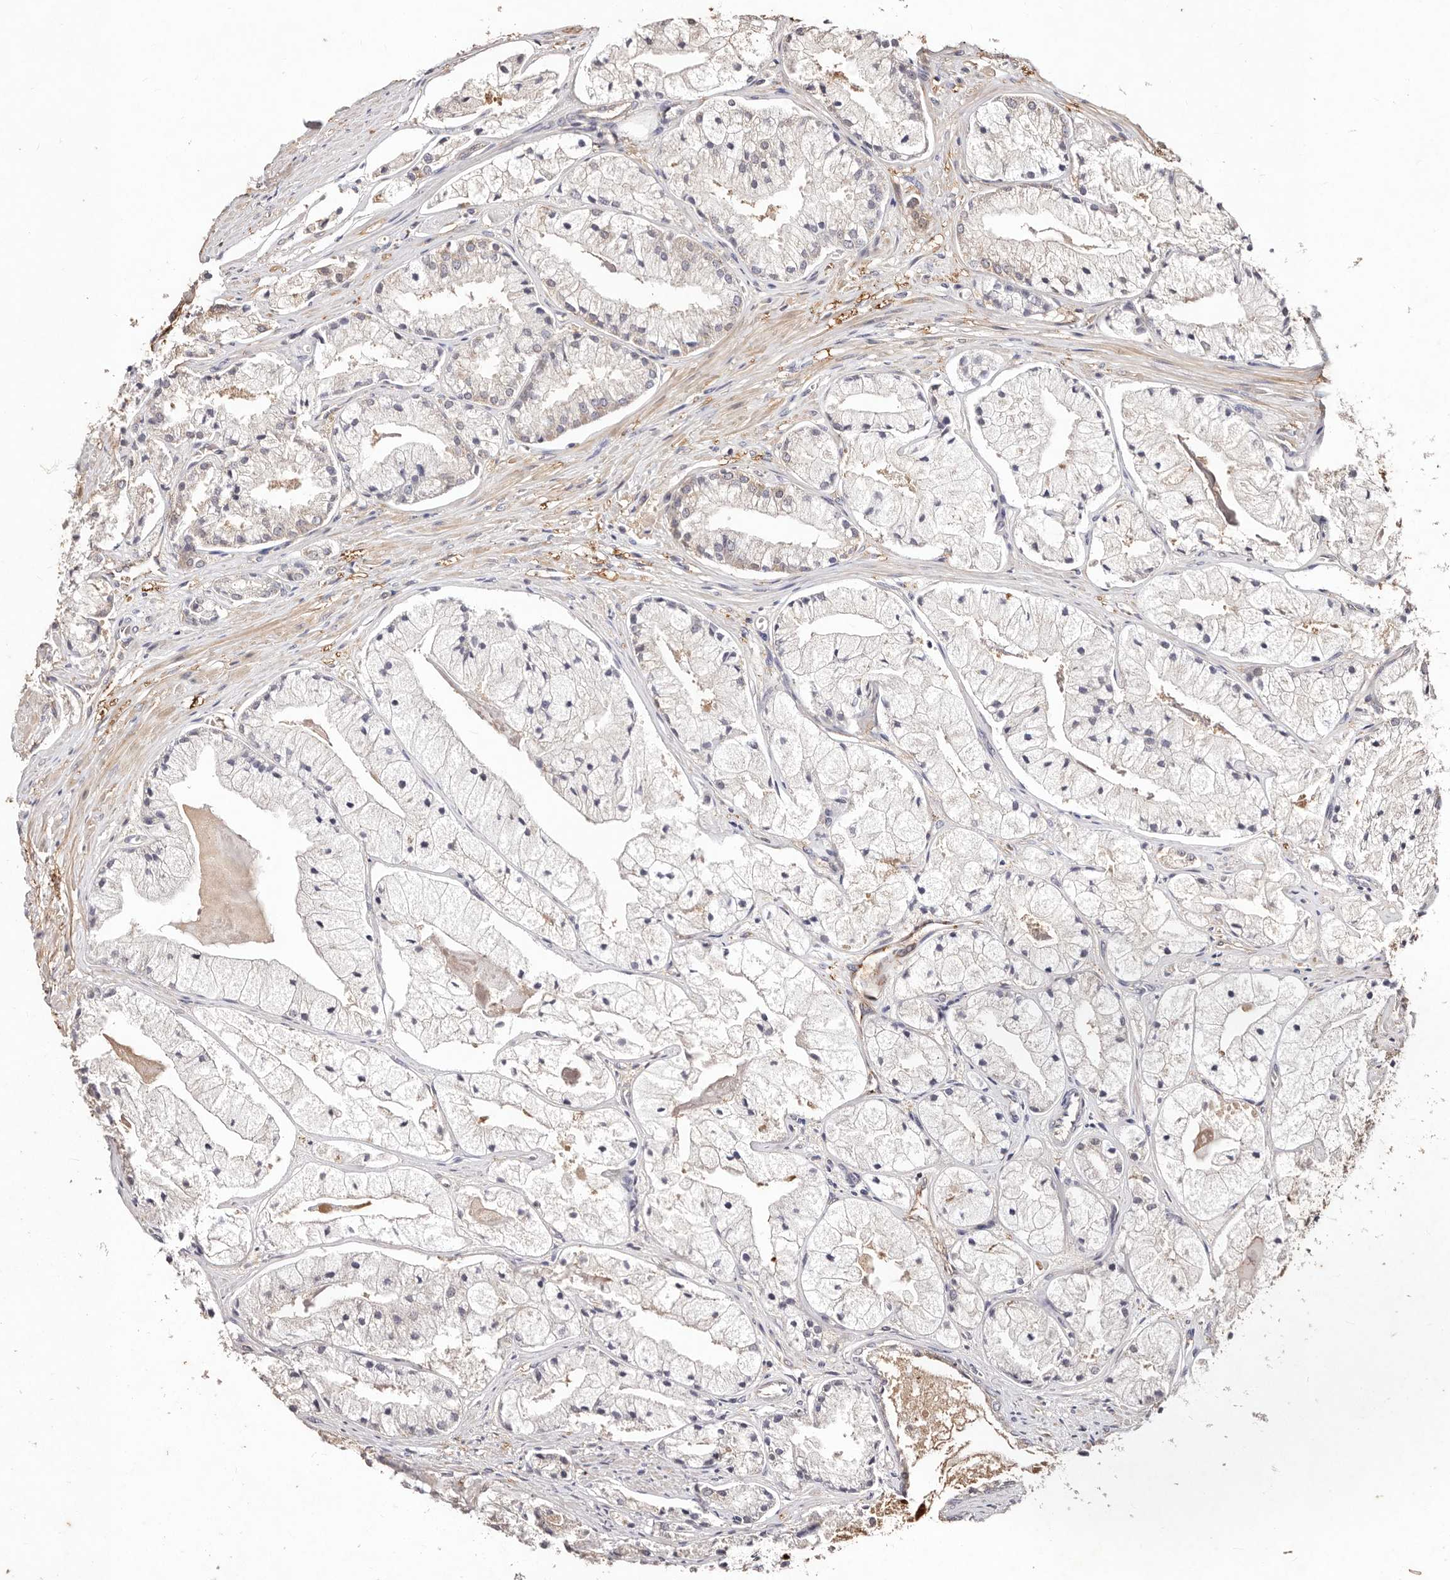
{"staining": {"intensity": "negative", "quantity": "none", "location": "none"}, "tissue": "prostate cancer", "cell_type": "Tumor cells", "image_type": "cancer", "snomed": [{"axis": "morphology", "description": "Adenocarcinoma, High grade"}, {"axis": "topography", "description": "Prostate"}], "caption": "Prostate high-grade adenocarcinoma was stained to show a protein in brown. There is no significant expression in tumor cells. (DAB (3,3'-diaminobenzidine) immunohistochemistry visualized using brightfield microscopy, high magnification).", "gene": "CCL14", "patient": {"sex": "male", "age": 50}}